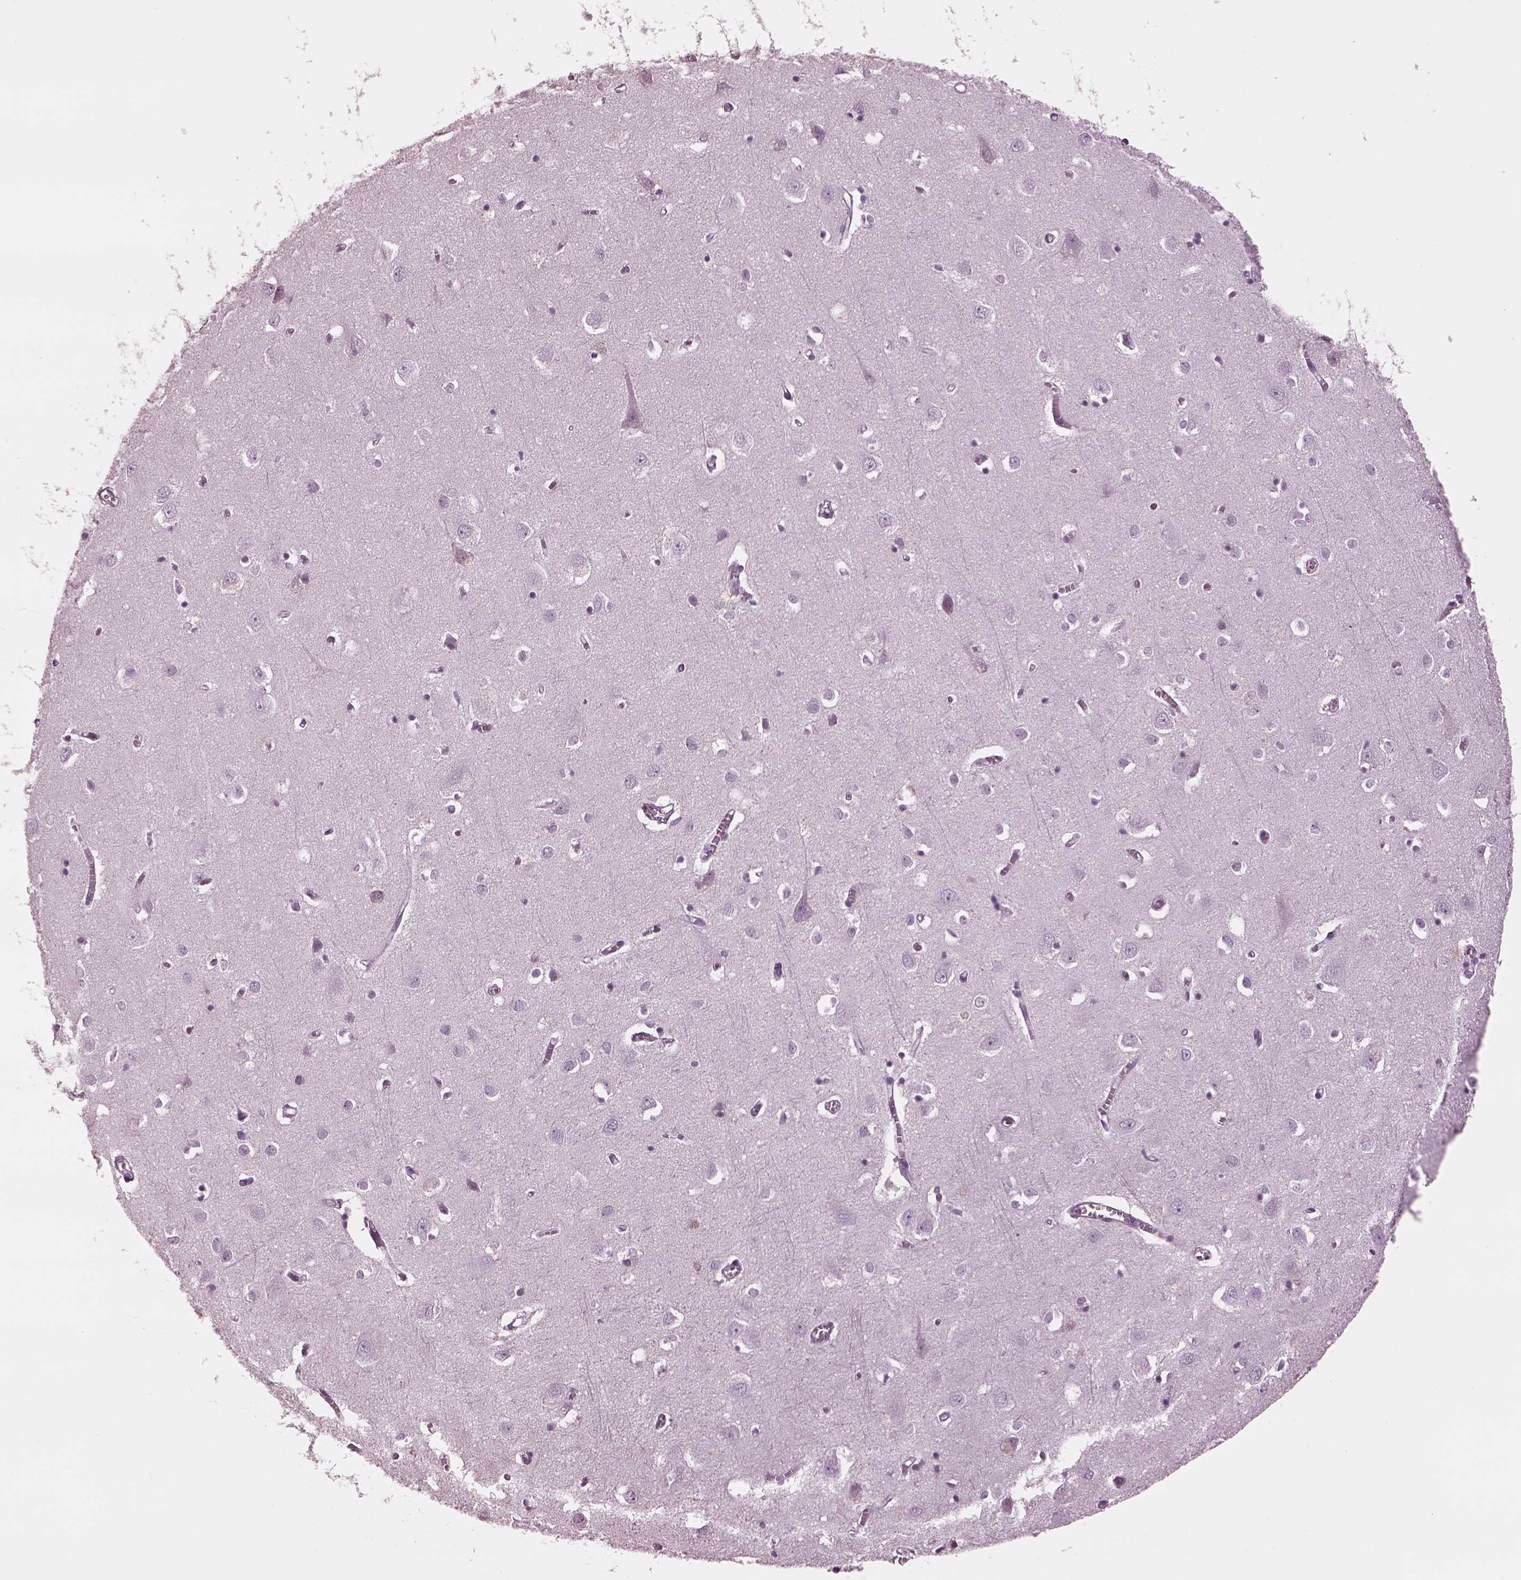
{"staining": {"intensity": "negative", "quantity": "none", "location": "none"}, "tissue": "cerebral cortex", "cell_type": "Endothelial cells", "image_type": "normal", "snomed": [{"axis": "morphology", "description": "Normal tissue, NOS"}, {"axis": "topography", "description": "Cerebral cortex"}], "caption": "Endothelial cells show no significant positivity in benign cerebral cortex. Brightfield microscopy of IHC stained with DAB (3,3'-diaminobenzidine) (brown) and hematoxylin (blue), captured at high magnification.", "gene": "TPPP2", "patient": {"sex": "male", "age": 70}}